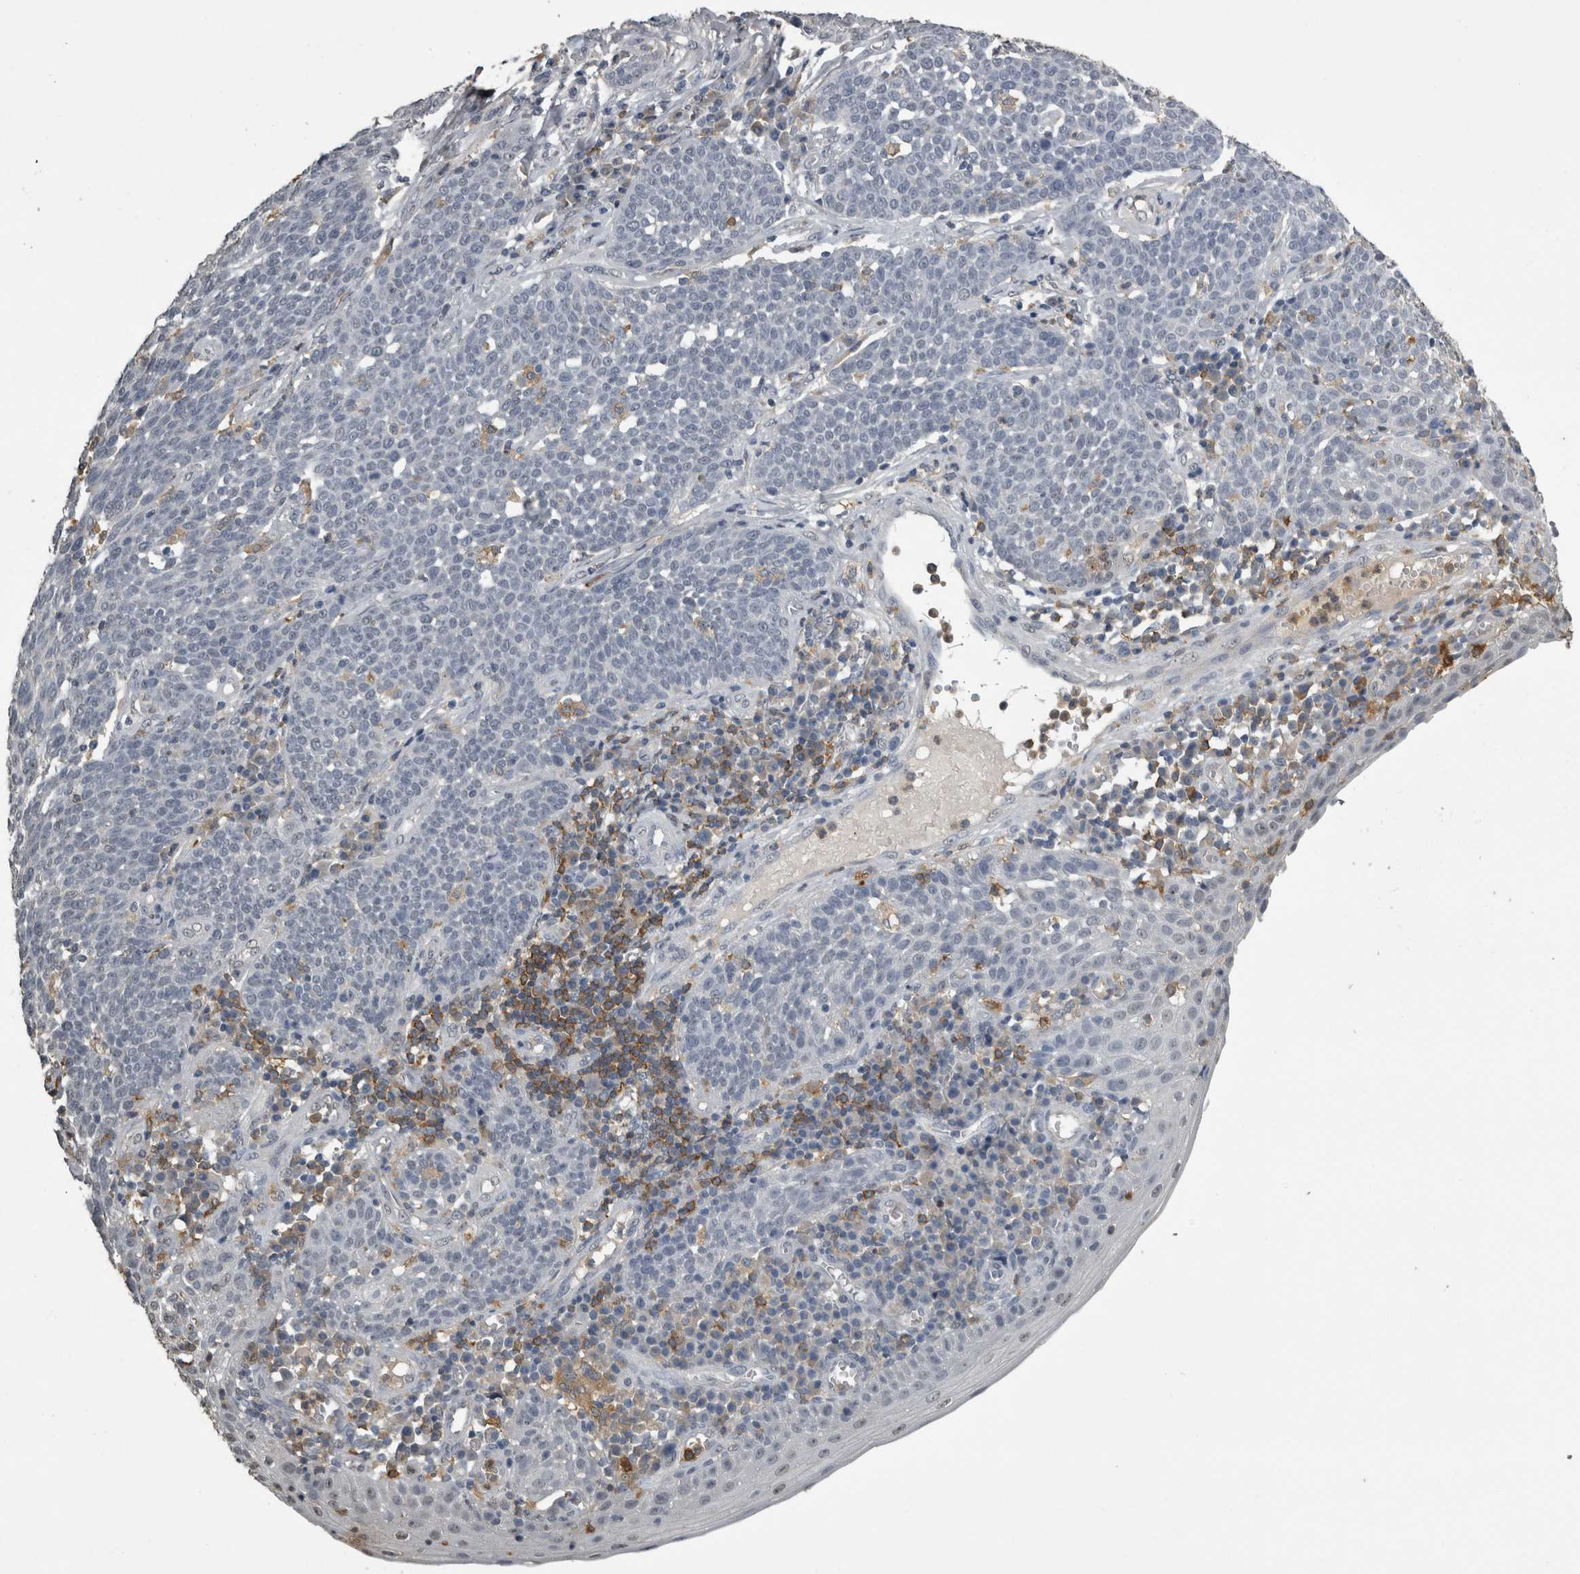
{"staining": {"intensity": "negative", "quantity": "none", "location": "none"}, "tissue": "cervical cancer", "cell_type": "Tumor cells", "image_type": "cancer", "snomed": [{"axis": "morphology", "description": "Squamous cell carcinoma, NOS"}, {"axis": "topography", "description": "Cervix"}], "caption": "A micrograph of cervical squamous cell carcinoma stained for a protein displays no brown staining in tumor cells.", "gene": "PIK3AP1", "patient": {"sex": "female", "age": 34}}